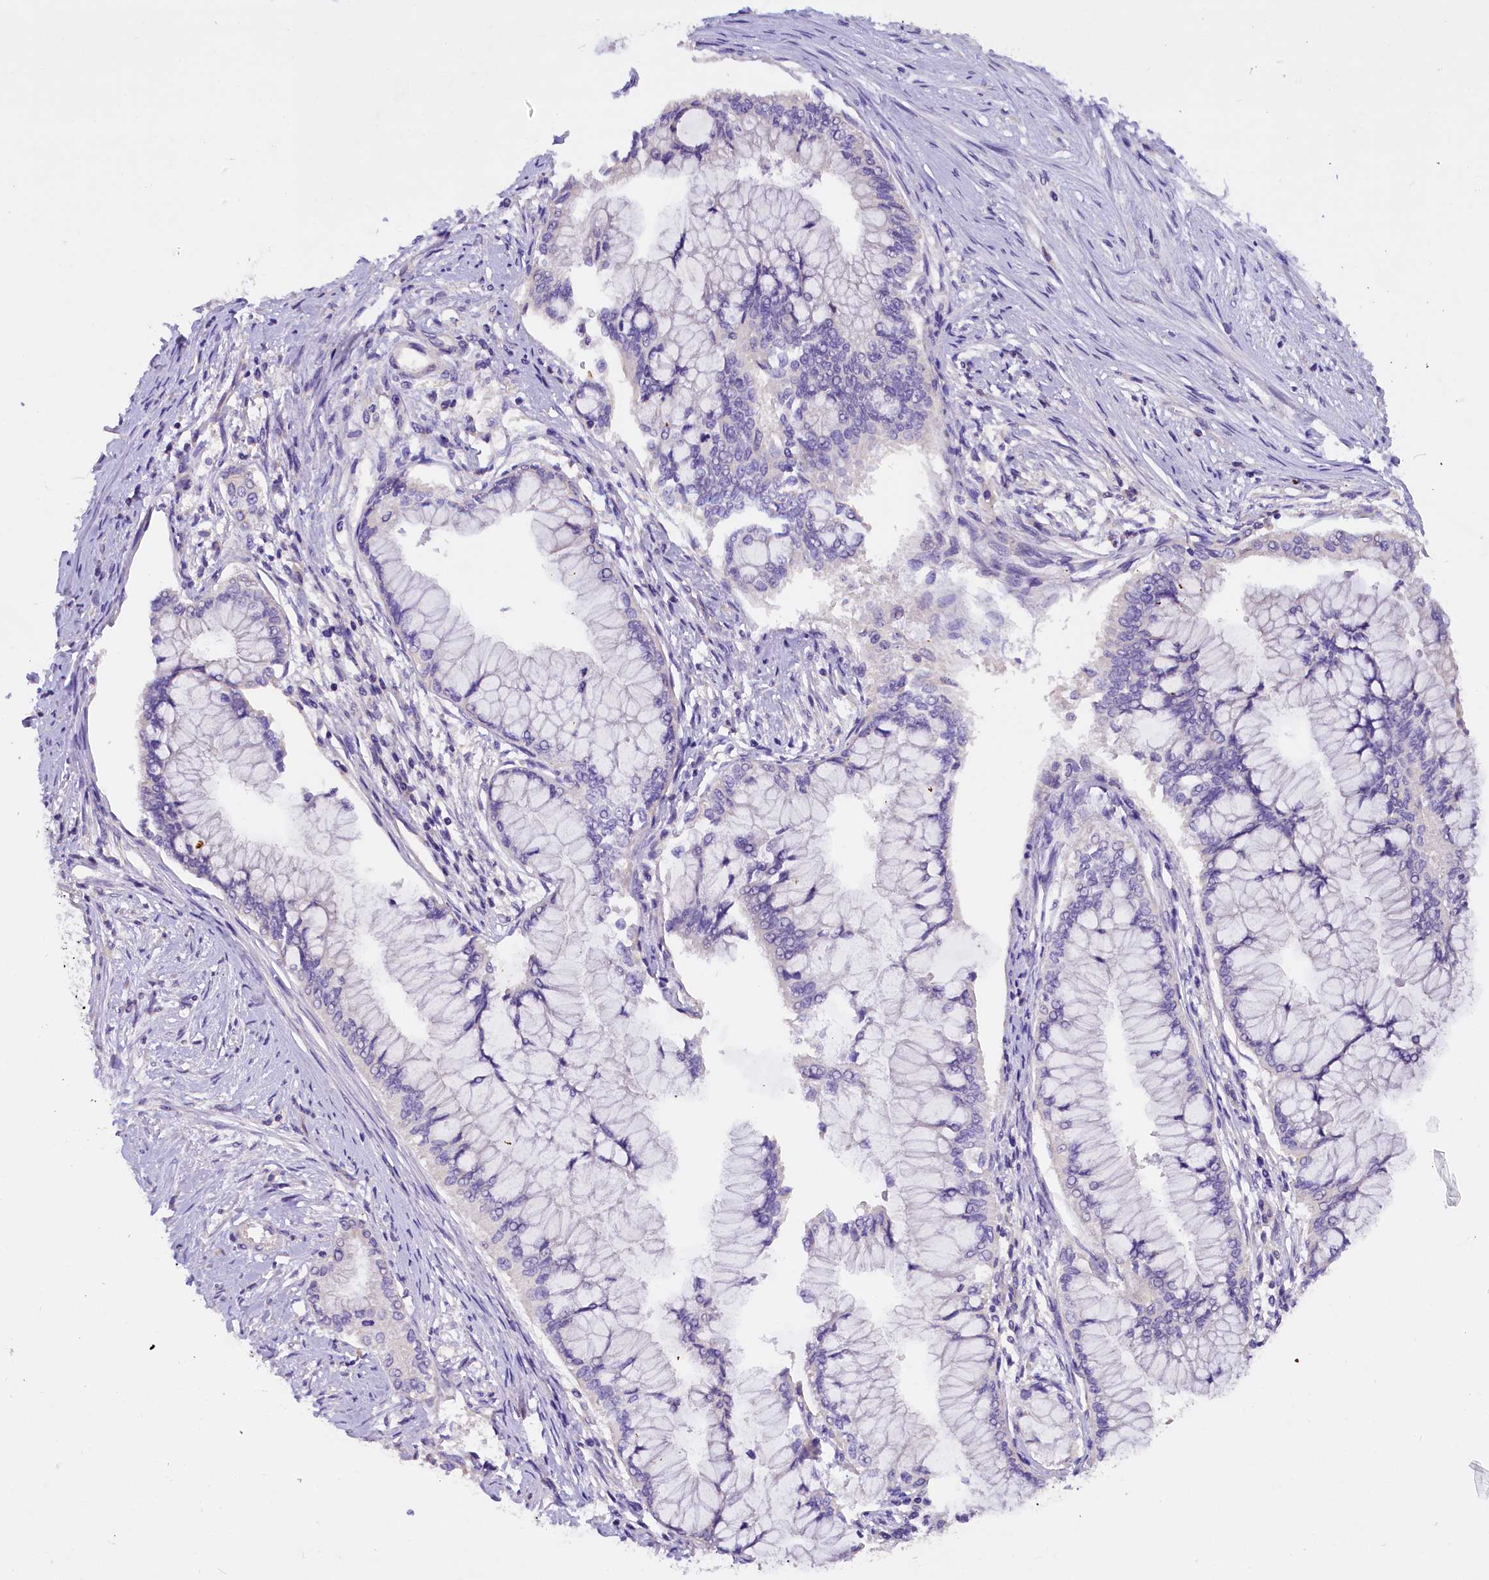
{"staining": {"intensity": "negative", "quantity": "none", "location": "none"}, "tissue": "pancreatic cancer", "cell_type": "Tumor cells", "image_type": "cancer", "snomed": [{"axis": "morphology", "description": "Adenocarcinoma, NOS"}, {"axis": "topography", "description": "Pancreas"}], "caption": "Immunohistochemical staining of adenocarcinoma (pancreatic) demonstrates no significant expression in tumor cells. (Immunohistochemistry (ihc), brightfield microscopy, high magnification).", "gene": "AP3B2", "patient": {"sex": "male", "age": 46}}